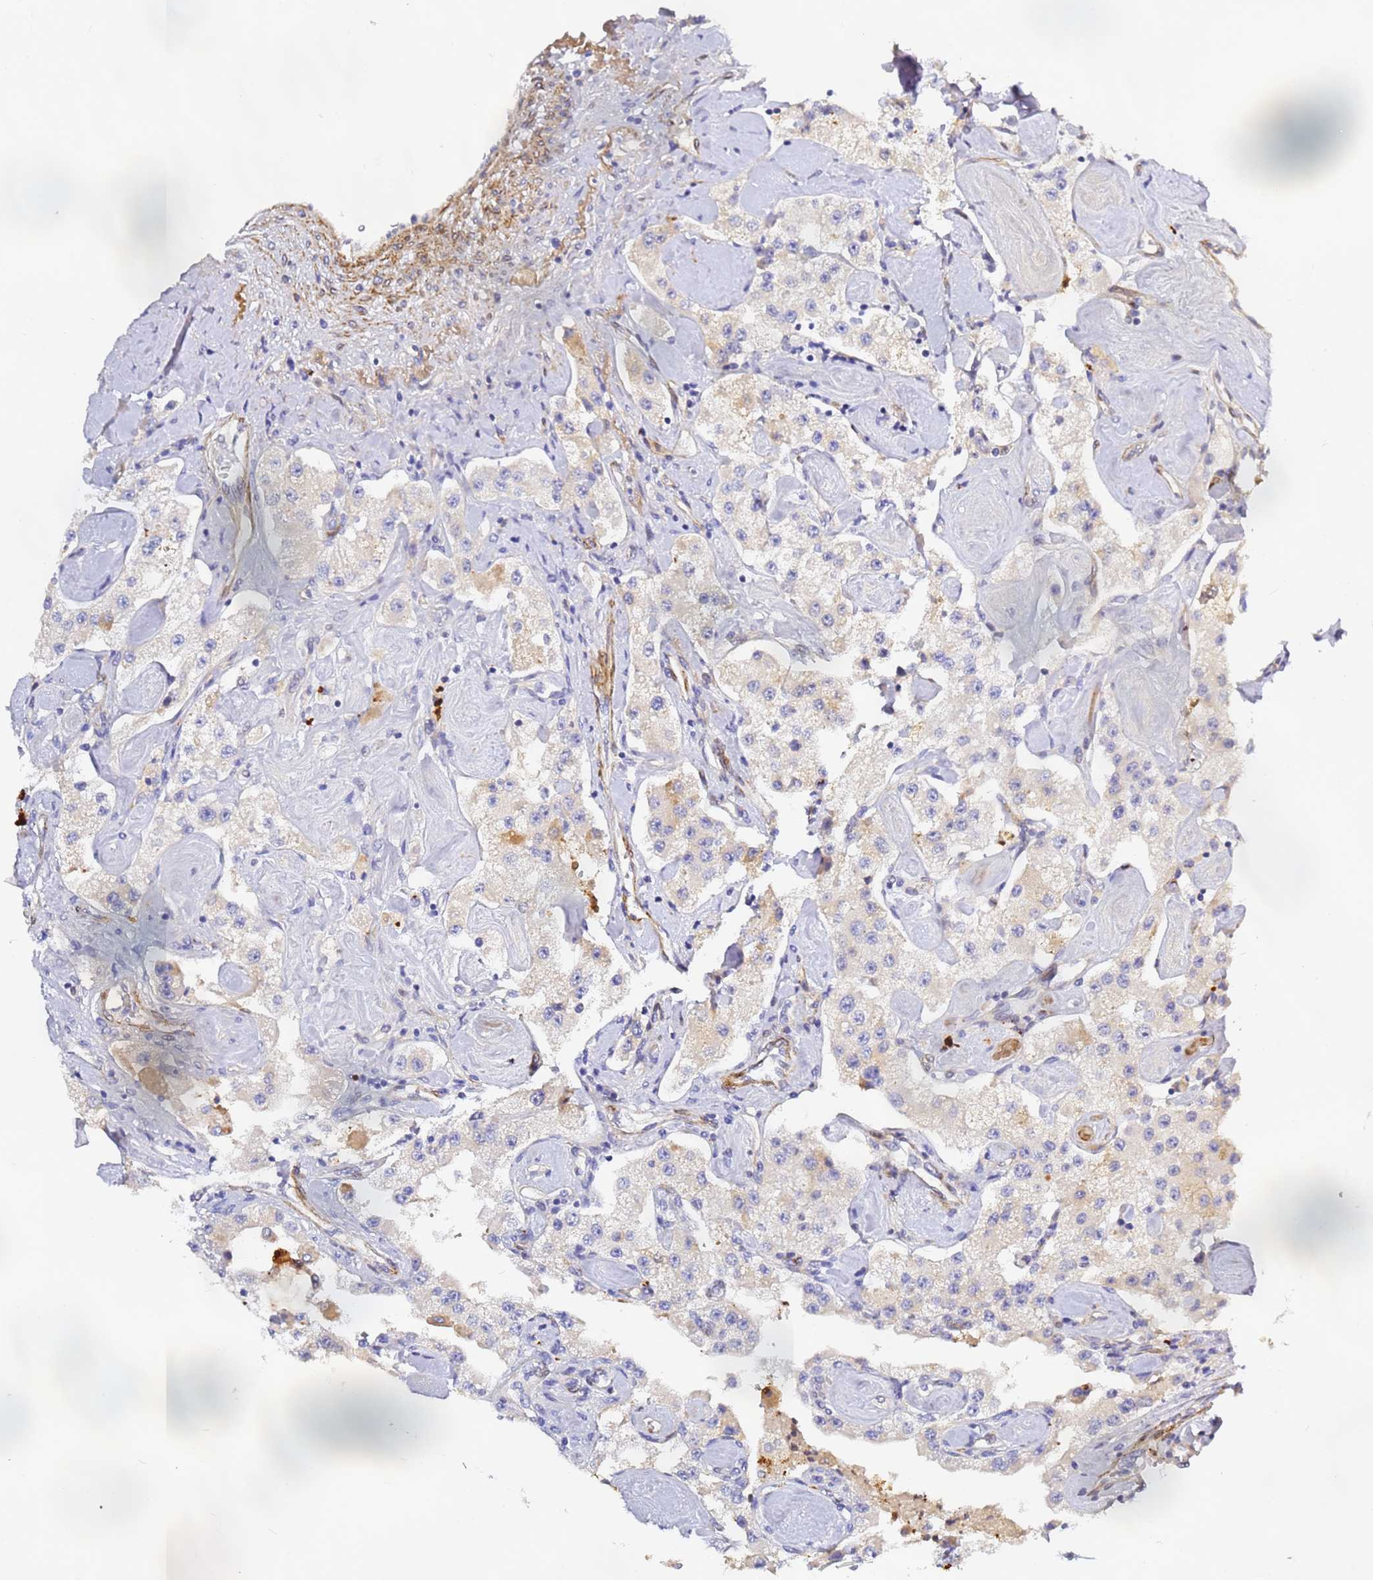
{"staining": {"intensity": "negative", "quantity": "none", "location": "none"}, "tissue": "carcinoid", "cell_type": "Tumor cells", "image_type": "cancer", "snomed": [{"axis": "morphology", "description": "Carcinoid, malignant, NOS"}, {"axis": "topography", "description": "Pancreas"}], "caption": "Human carcinoid stained for a protein using immunohistochemistry demonstrates no staining in tumor cells.", "gene": "CFH", "patient": {"sex": "male", "age": 41}}